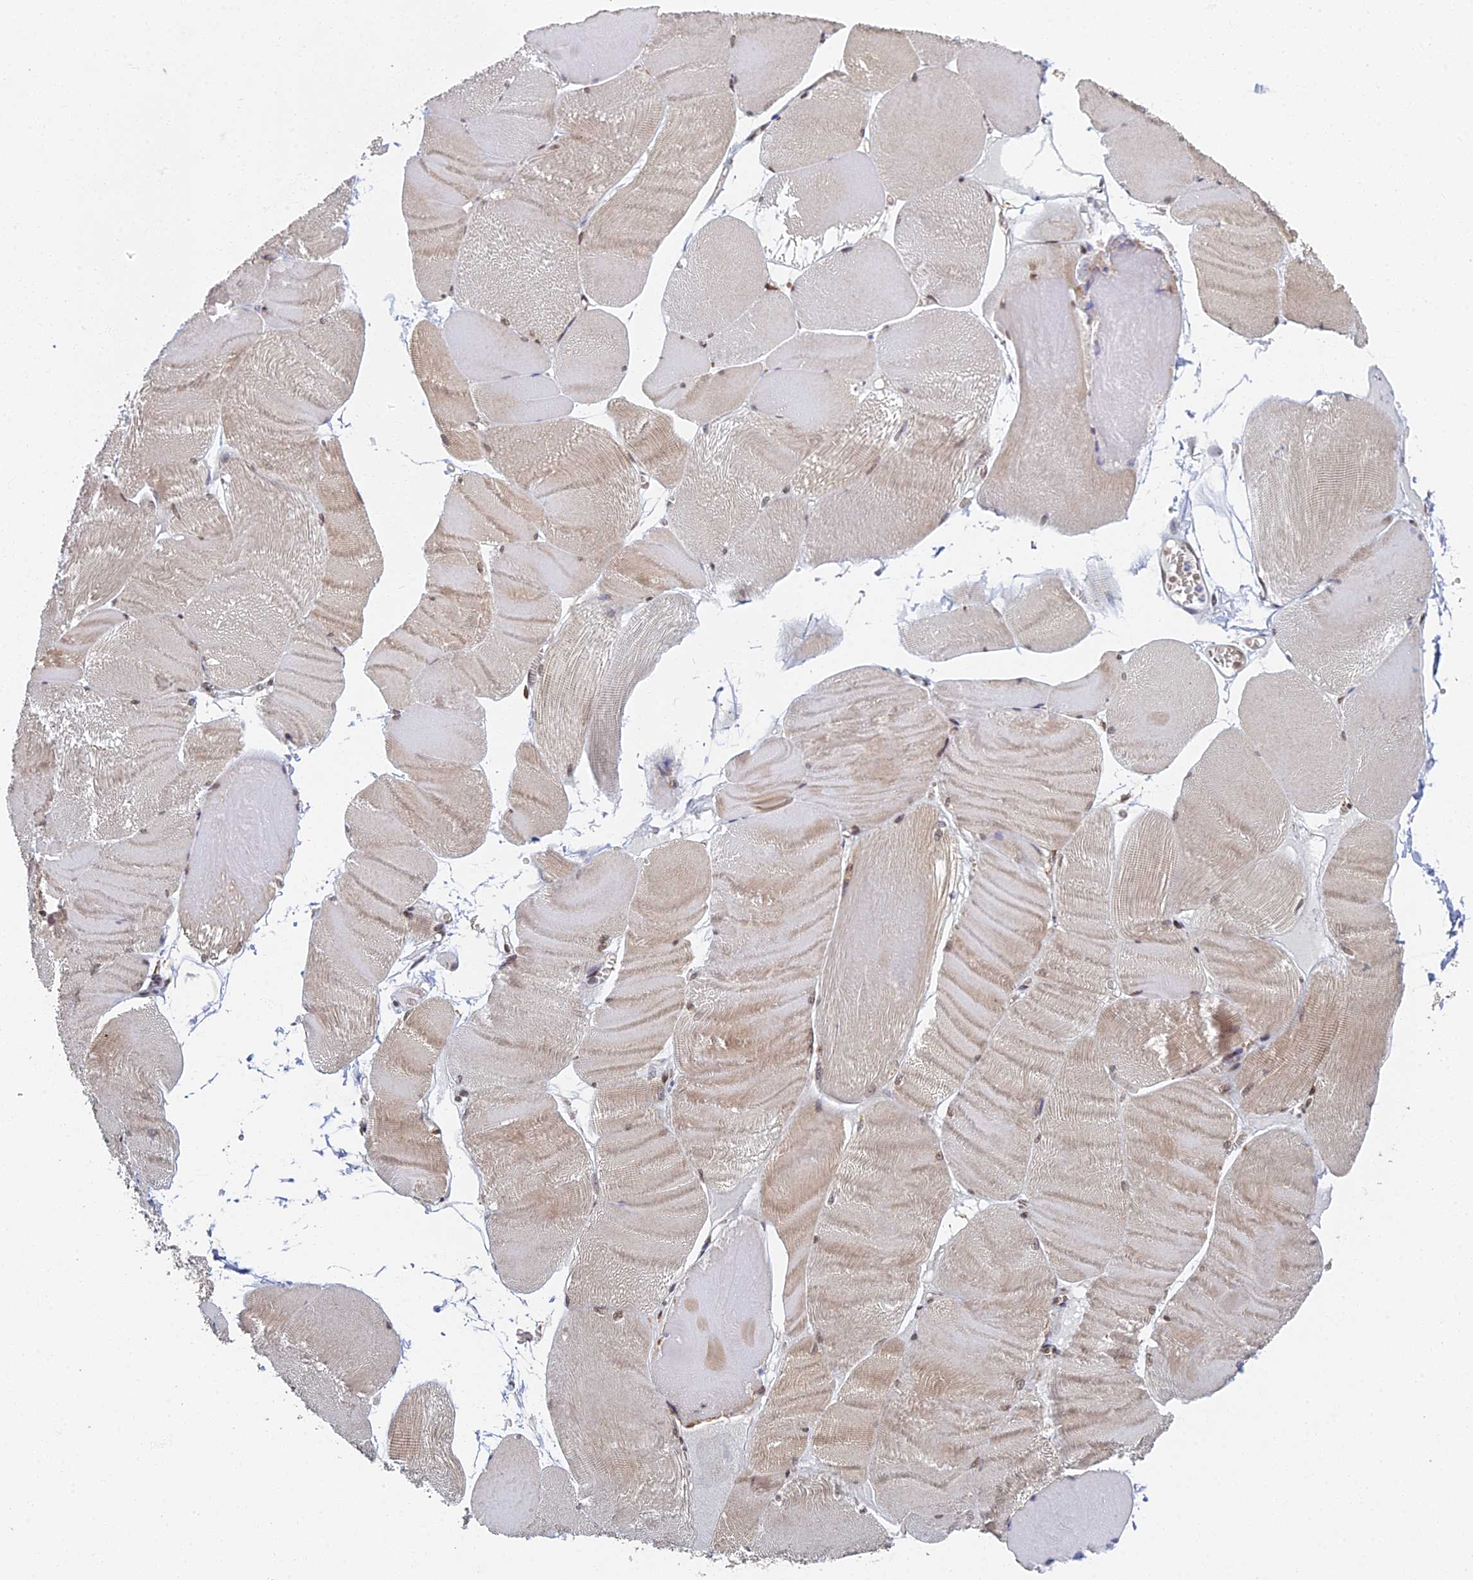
{"staining": {"intensity": "weak", "quantity": "25%-75%", "location": "cytoplasmic/membranous,nuclear"}, "tissue": "skeletal muscle", "cell_type": "Myocytes", "image_type": "normal", "snomed": [{"axis": "morphology", "description": "Normal tissue, NOS"}, {"axis": "morphology", "description": "Basal cell carcinoma"}, {"axis": "topography", "description": "Skeletal muscle"}], "caption": "Weak cytoplasmic/membranous,nuclear expression is seen in about 25%-75% of myocytes in benign skeletal muscle.", "gene": "GPATCH1", "patient": {"sex": "female", "age": 64}}